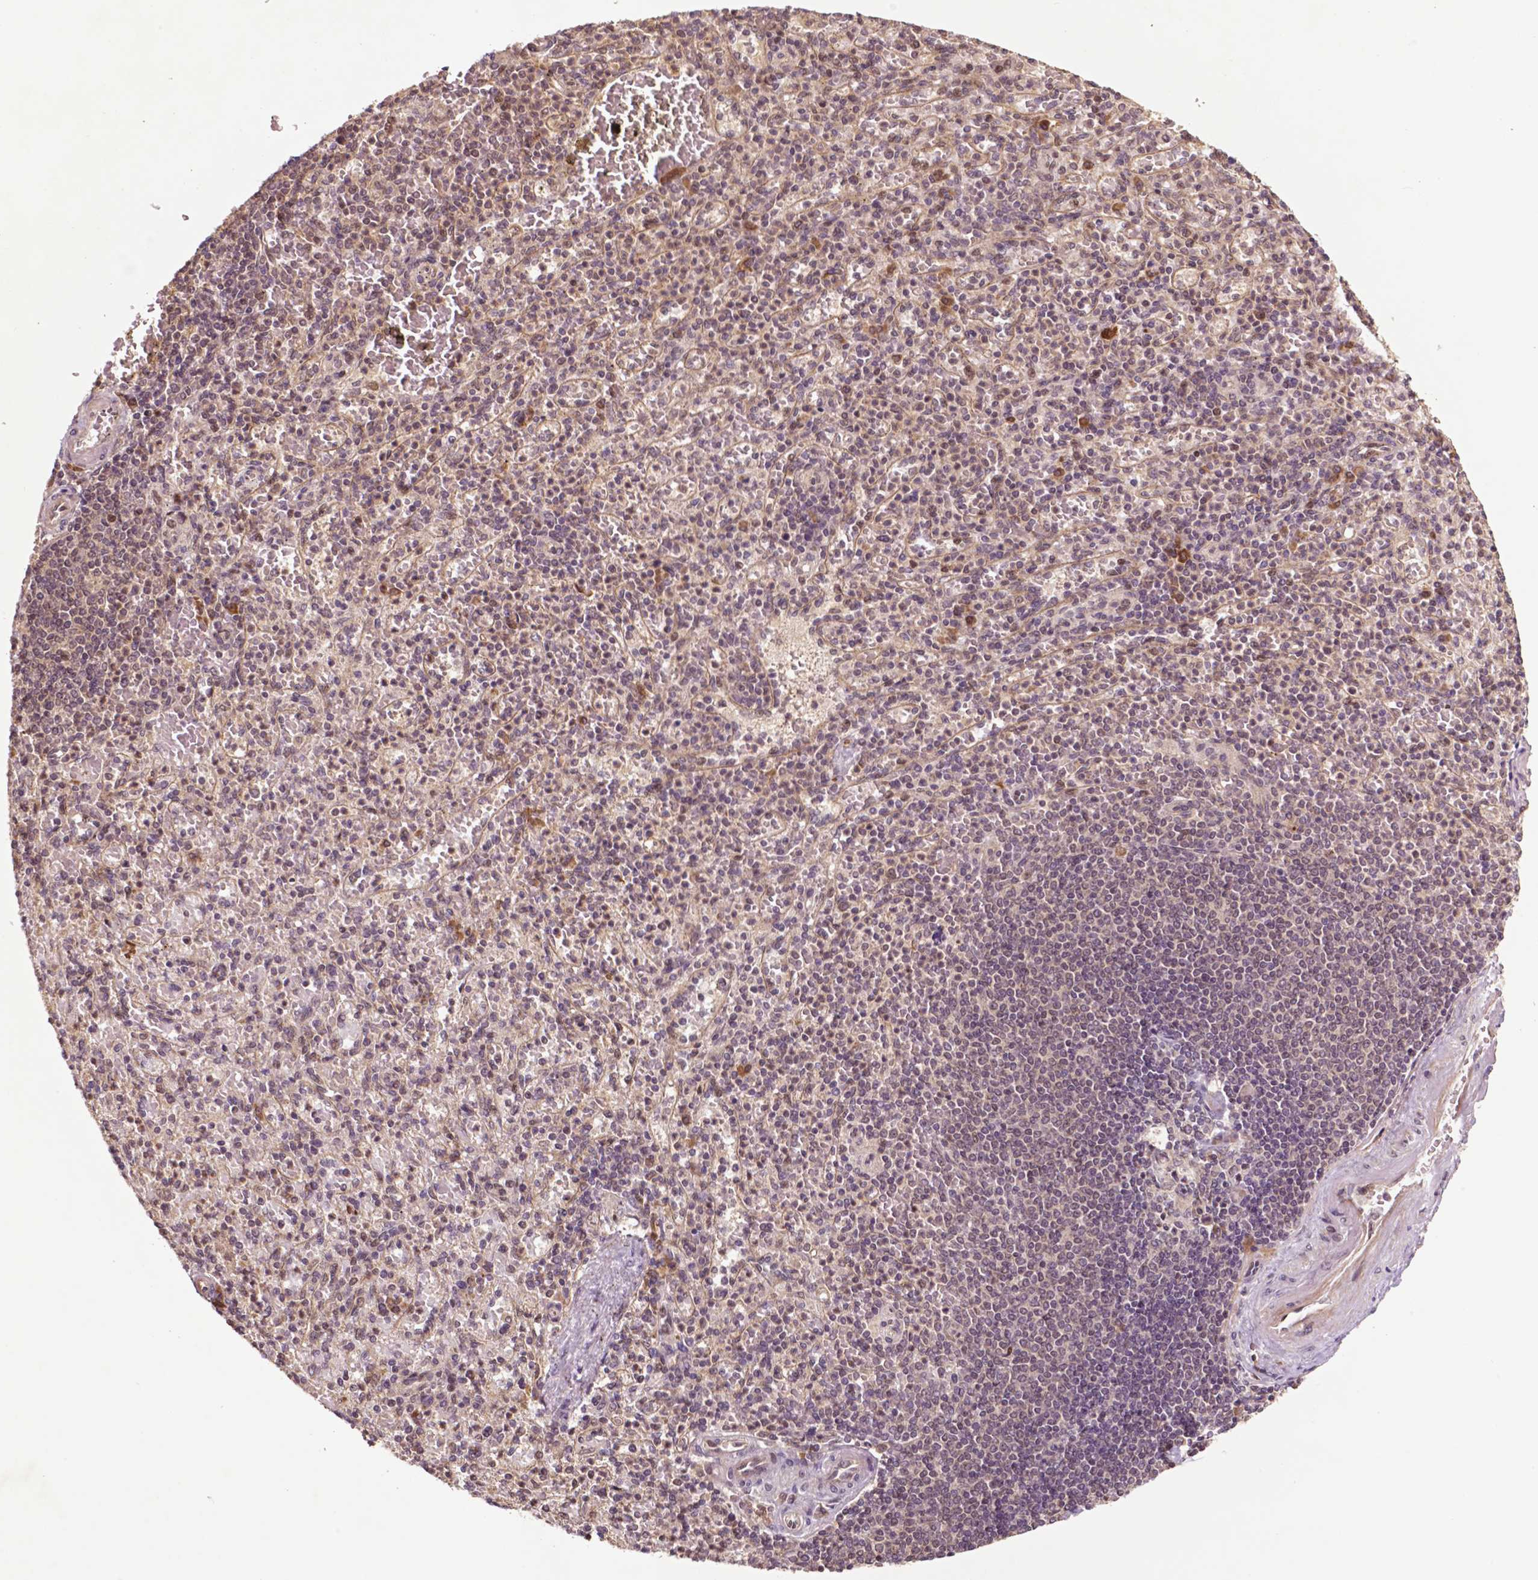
{"staining": {"intensity": "weak", "quantity": "25%-75%", "location": "cytoplasmic/membranous,nuclear"}, "tissue": "spleen", "cell_type": "Cells in red pulp", "image_type": "normal", "snomed": [{"axis": "morphology", "description": "Normal tissue, NOS"}, {"axis": "topography", "description": "Spleen"}], "caption": "This is a micrograph of IHC staining of normal spleen, which shows weak expression in the cytoplasmic/membranous,nuclear of cells in red pulp.", "gene": "TMX2", "patient": {"sex": "female", "age": 74}}